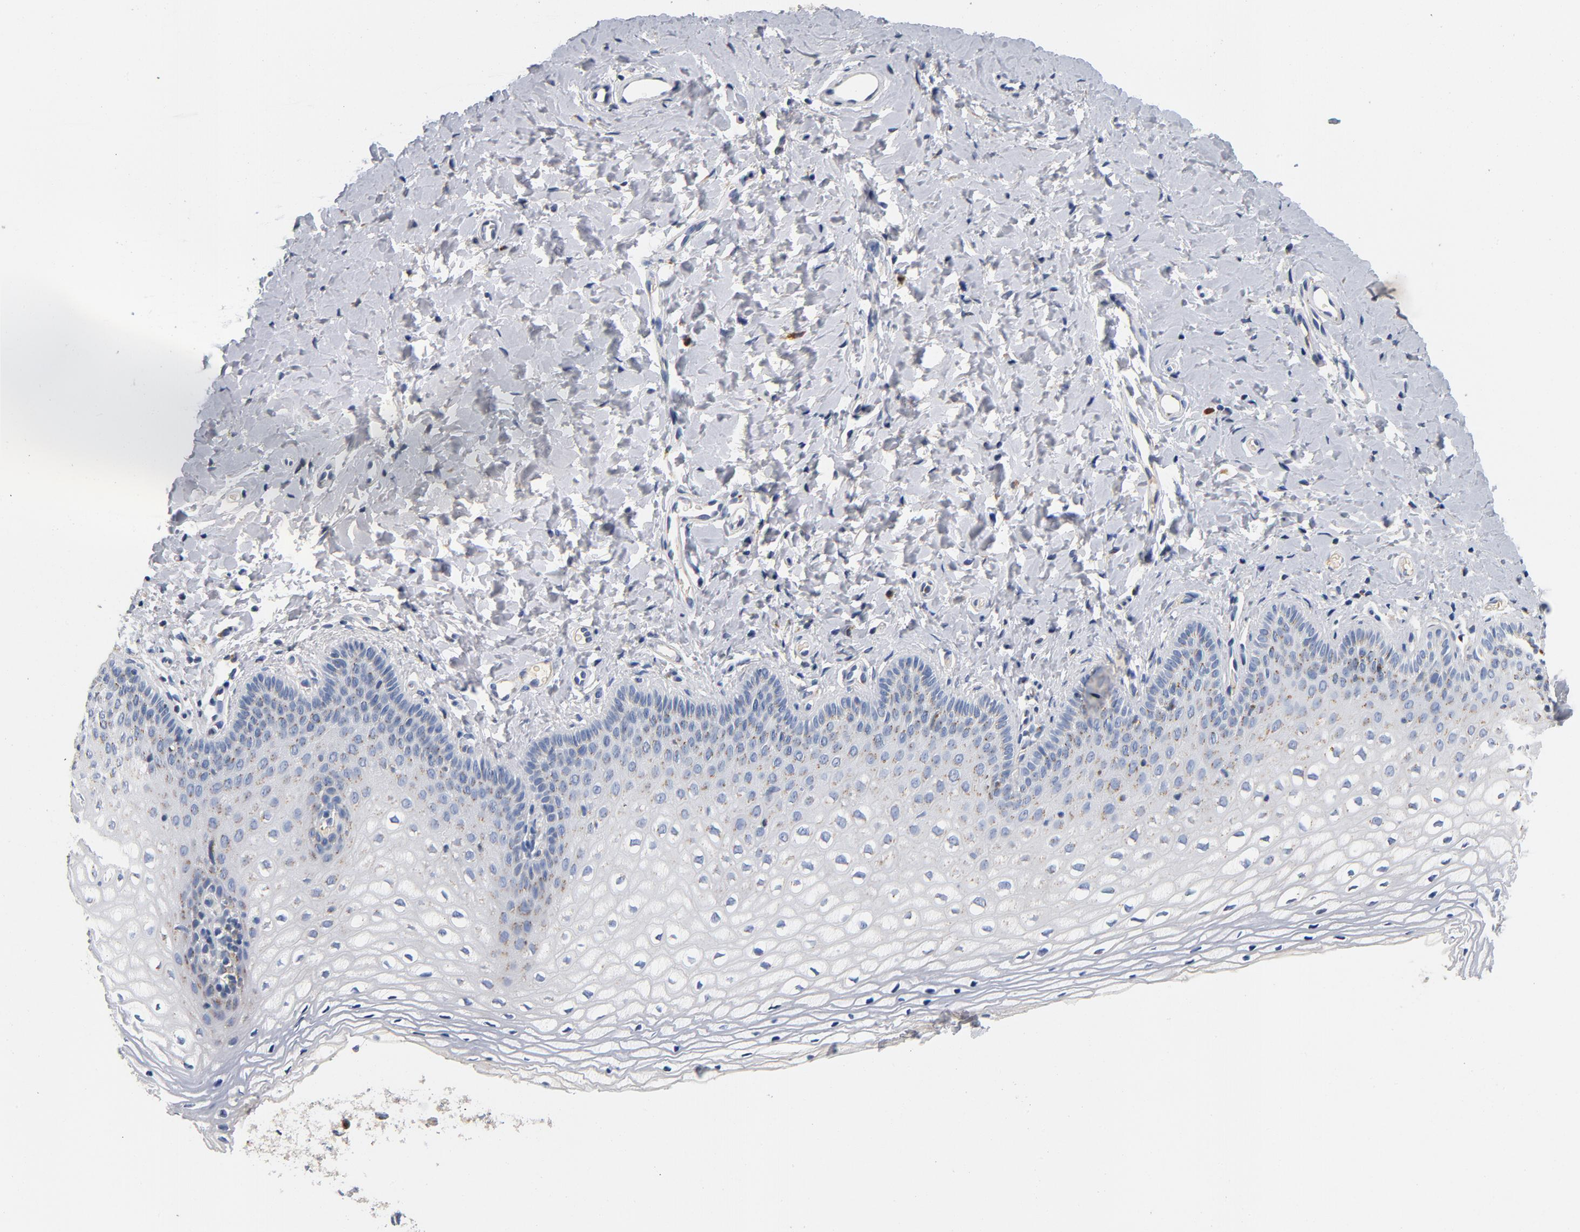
{"staining": {"intensity": "negative", "quantity": "none", "location": "none"}, "tissue": "vagina", "cell_type": "Squamous epithelial cells", "image_type": "normal", "snomed": [{"axis": "morphology", "description": "Normal tissue, NOS"}, {"axis": "topography", "description": "Vagina"}], "caption": "Immunohistochemical staining of benign vagina demonstrates no significant expression in squamous epithelial cells. Nuclei are stained in blue.", "gene": "LMAN2", "patient": {"sex": "female", "age": 55}}